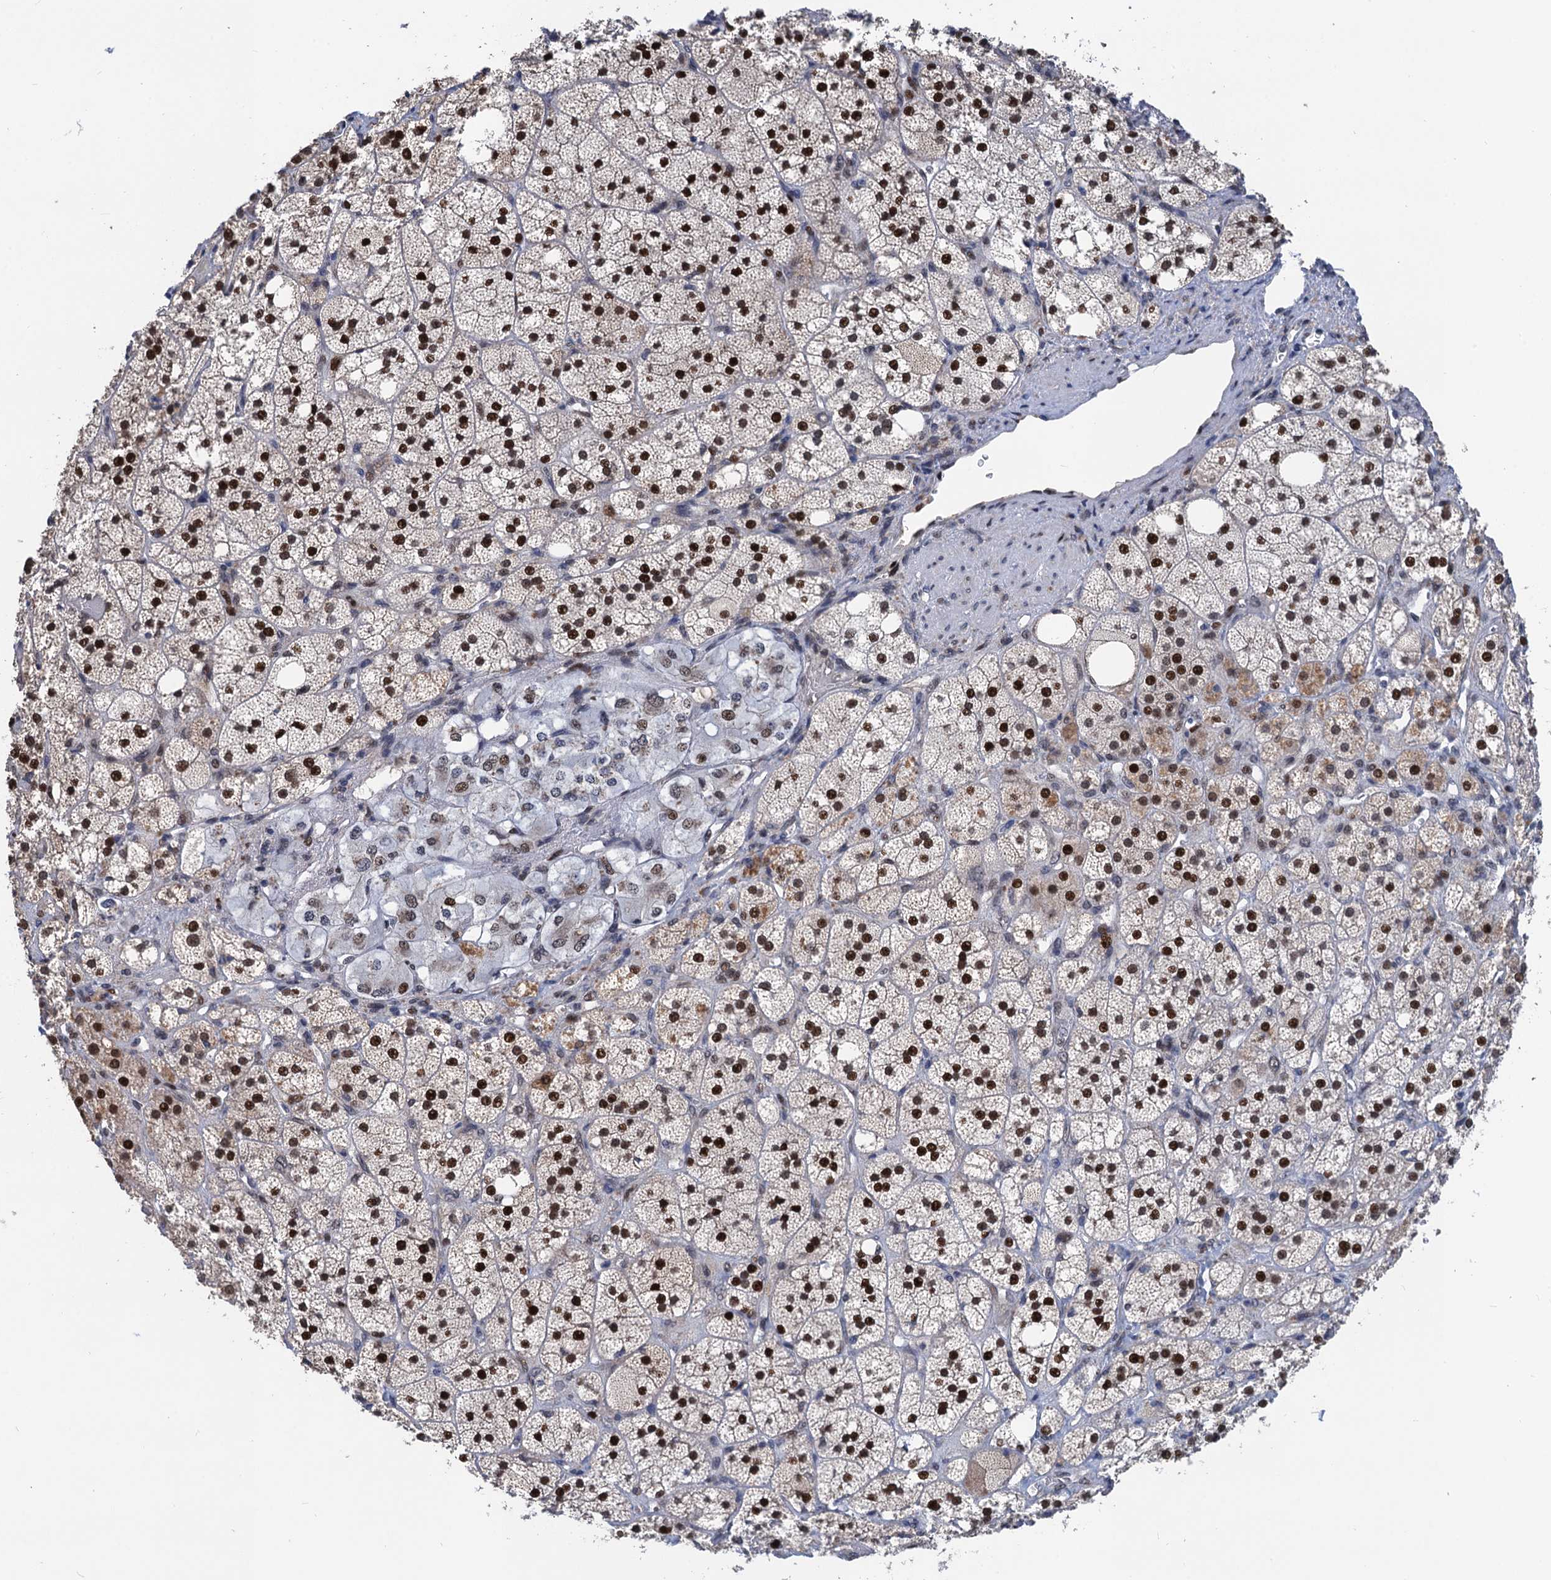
{"staining": {"intensity": "strong", "quantity": "25%-75%", "location": "nuclear"}, "tissue": "adrenal gland", "cell_type": "Glandular cells", "image_type": "normal", "snomed": [{"axis": "morphology", "description": "Normal tissue, NOS"}, {"axis": "topography", "description": "Adrenal gland"}], "caption": "DAB (3,3'-diaminobenzidine) immunohistochemical staining of normal adrenal gland reveals strong nuclear protein expression in about 25%-75% of glandular cells.", "gene": "TSEN34", "patient": {"sex": "male", "age": 61}}